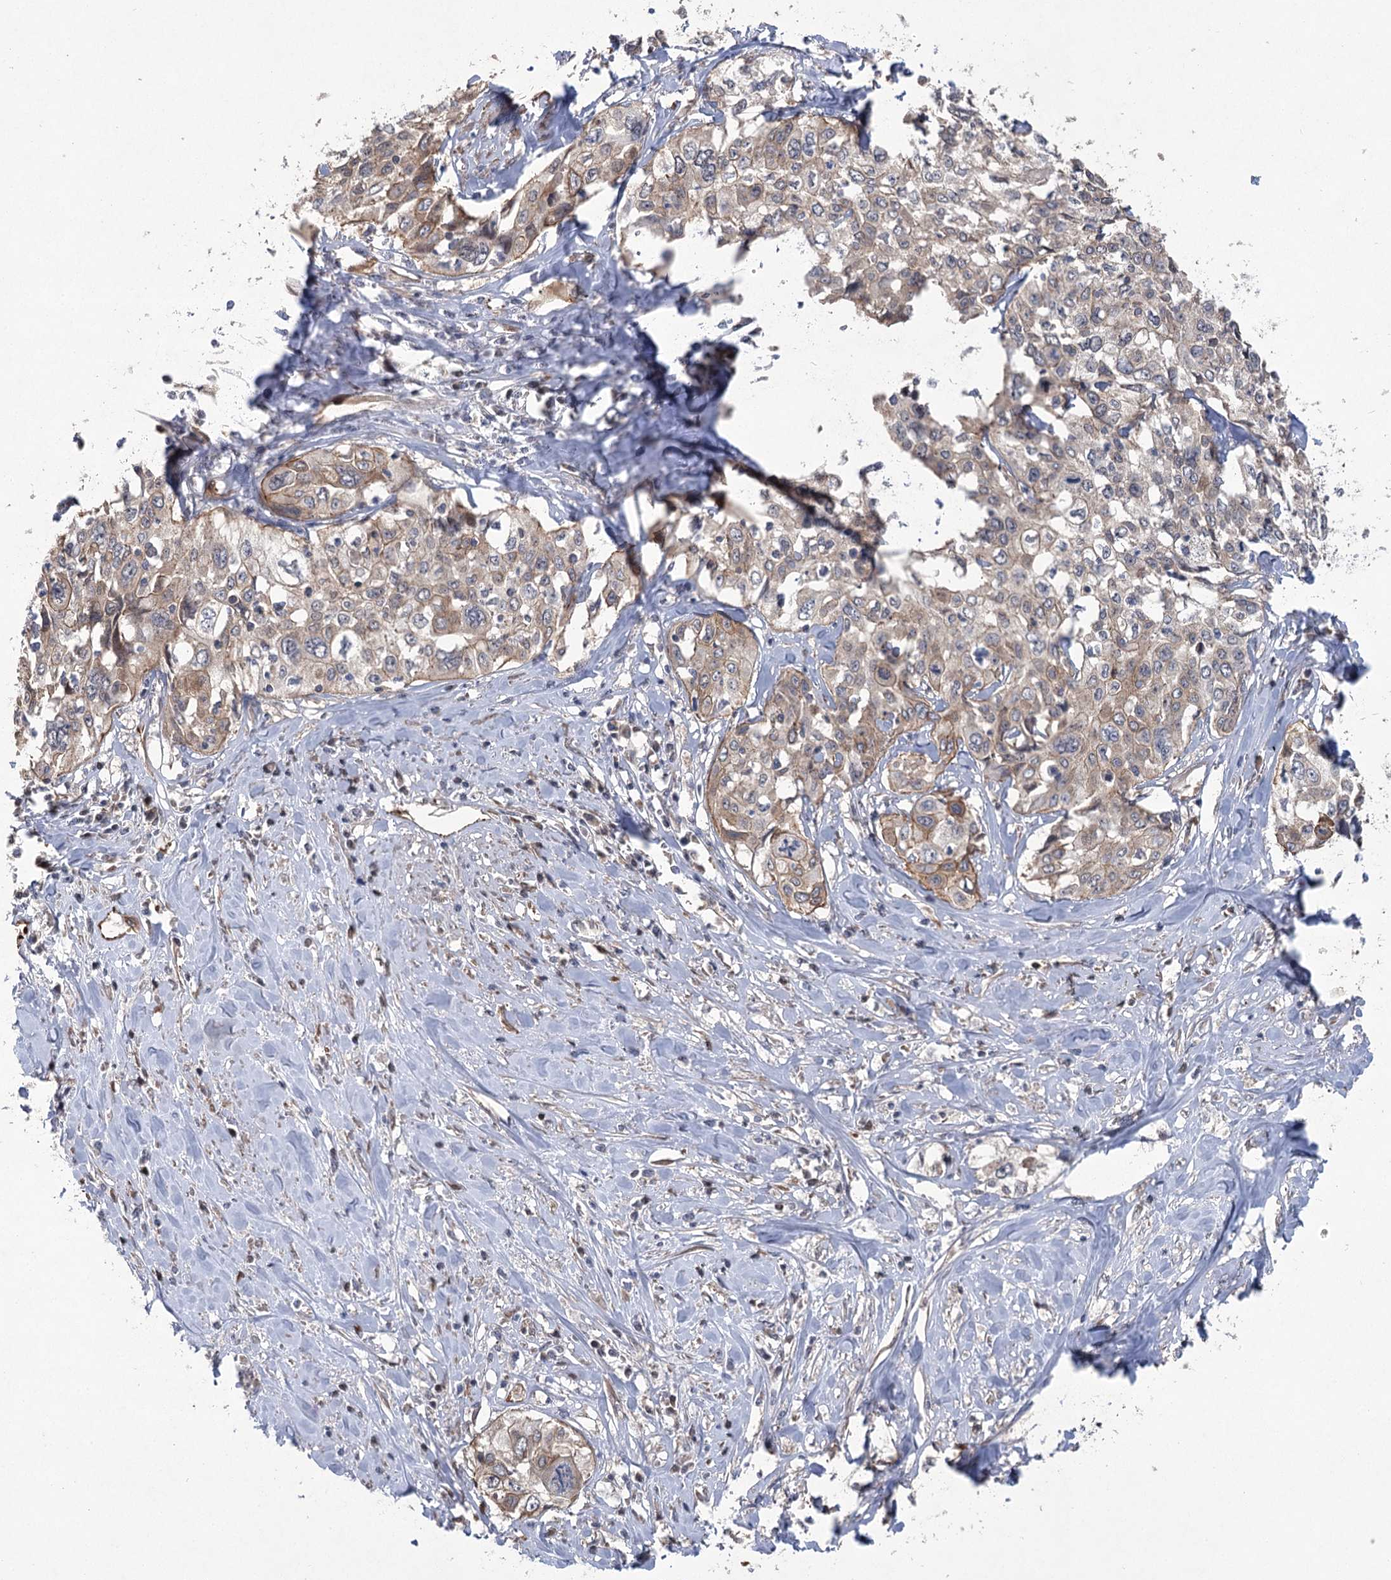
{"staining": {"intensity": "weak", "quantity": ">75%", "location": "cytoplasmic/membranous"}, "tissue": "cervical cancer", "cell_type": "Tumor cells", "image_type": "cancer", "snomed": [{"axis": "morphology", "description": "Squamous cell carcinoma, NOS"}, {"axis": "topography", "description": "Cervix"}], "caption": "There is low levels of weak cytoplasmic/membranous positivity in tumor cells of cervical cancer, as demonstrated by immunohistochemical staining (brown color).", "gene": "RWDD4", "patient": {"sex": "female", "age": 31}}